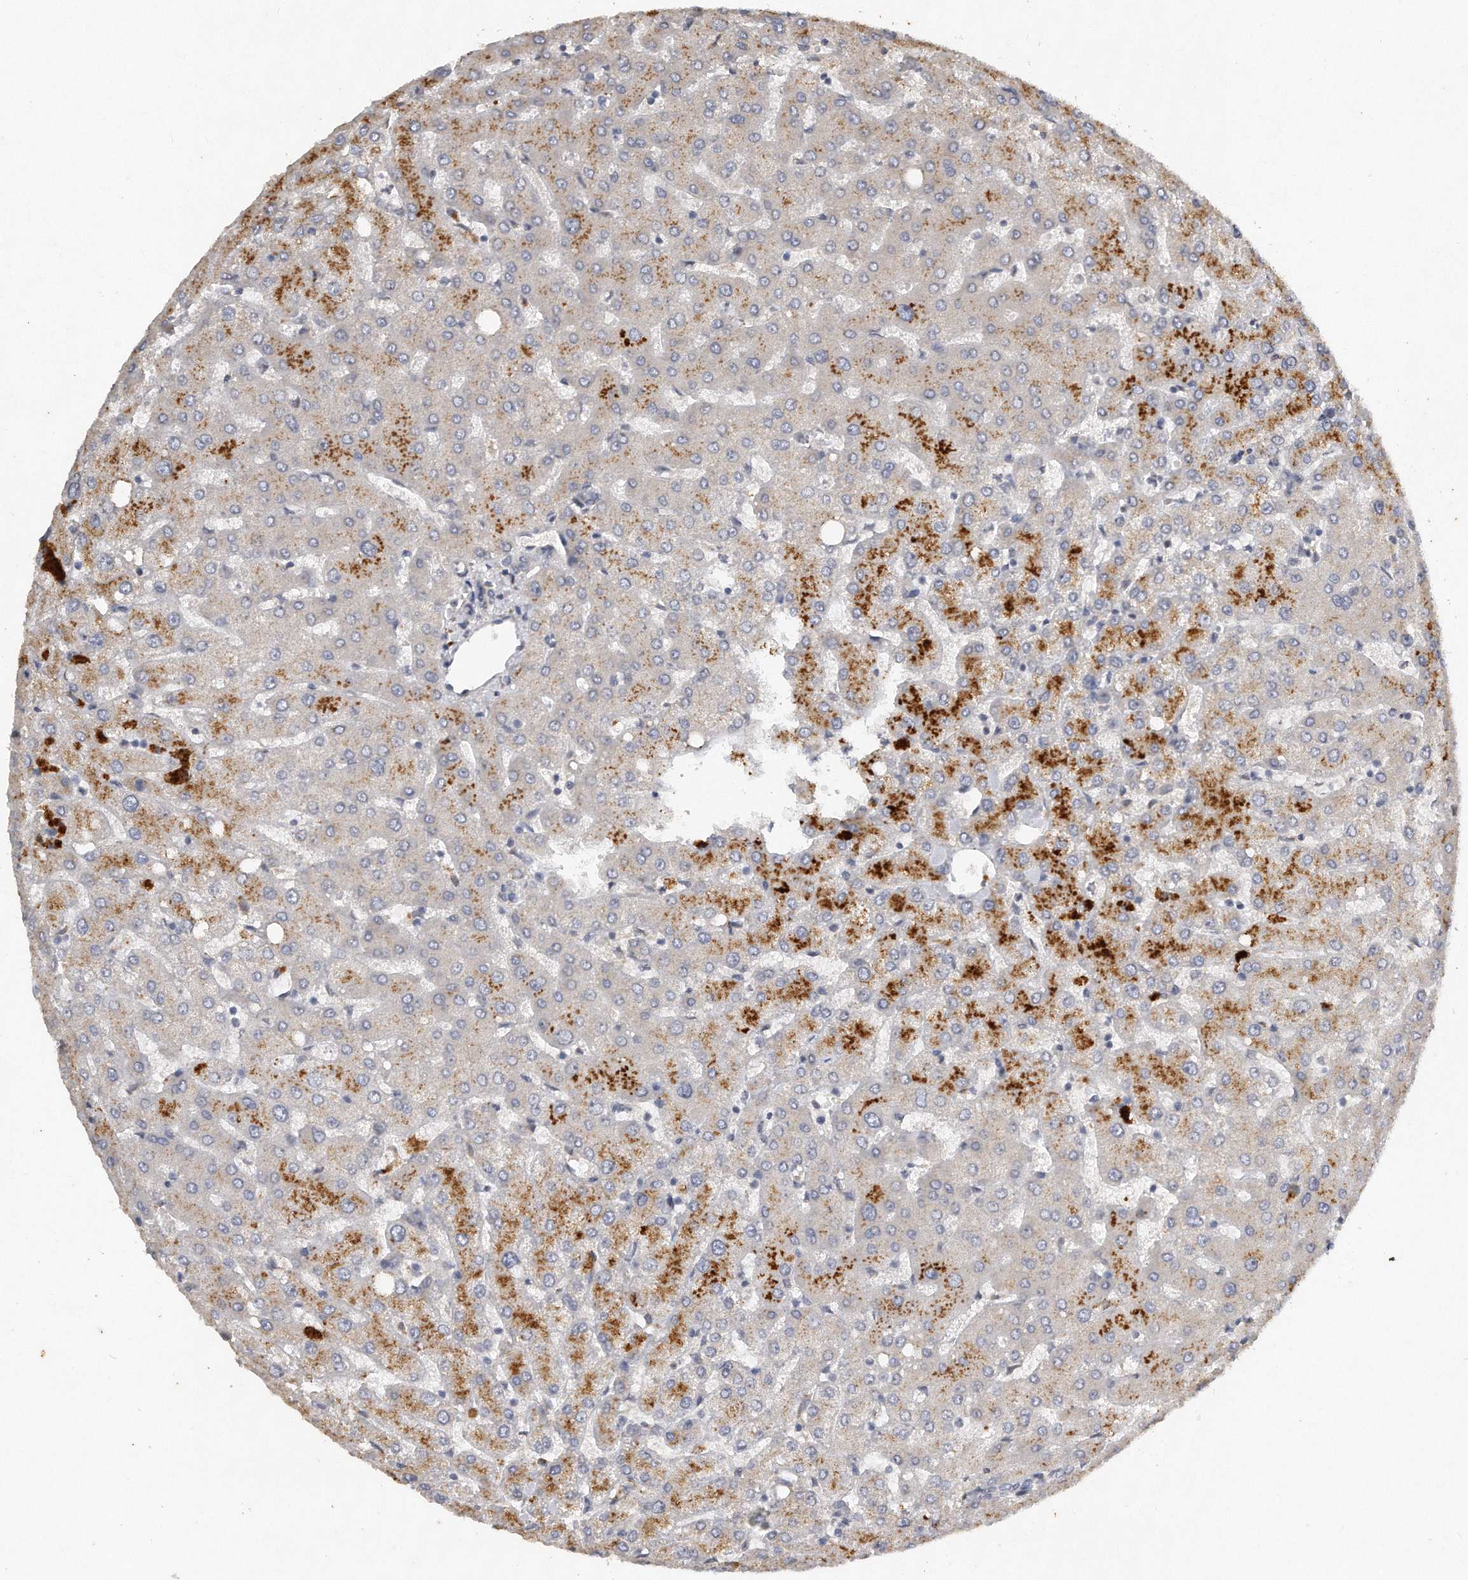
{"staining": {"intensity": "negative", "quantity": "none", "location": "none"}, "tissue": "liver", "cell_type": "Cholangiocytes", "image_type": "normal", "snomed": [{"axis": "morphology", "description": "Normal tissue, NOS"}, {"axis": "topography", "description": "Liver"}], "caption": "Immunohistochemistry (IHC) micrograph of normal liver: human liver stained with DAB (3,3'-diaminobenzidine) shows no significant protein staining in cholangiocytes. (DAB (3,3'-diaminobenzidine) IHC visualized using brightfield microscopy, high magnification).", "gene": "CAMK1", "patient": {"sex": "female", "age": 54}}